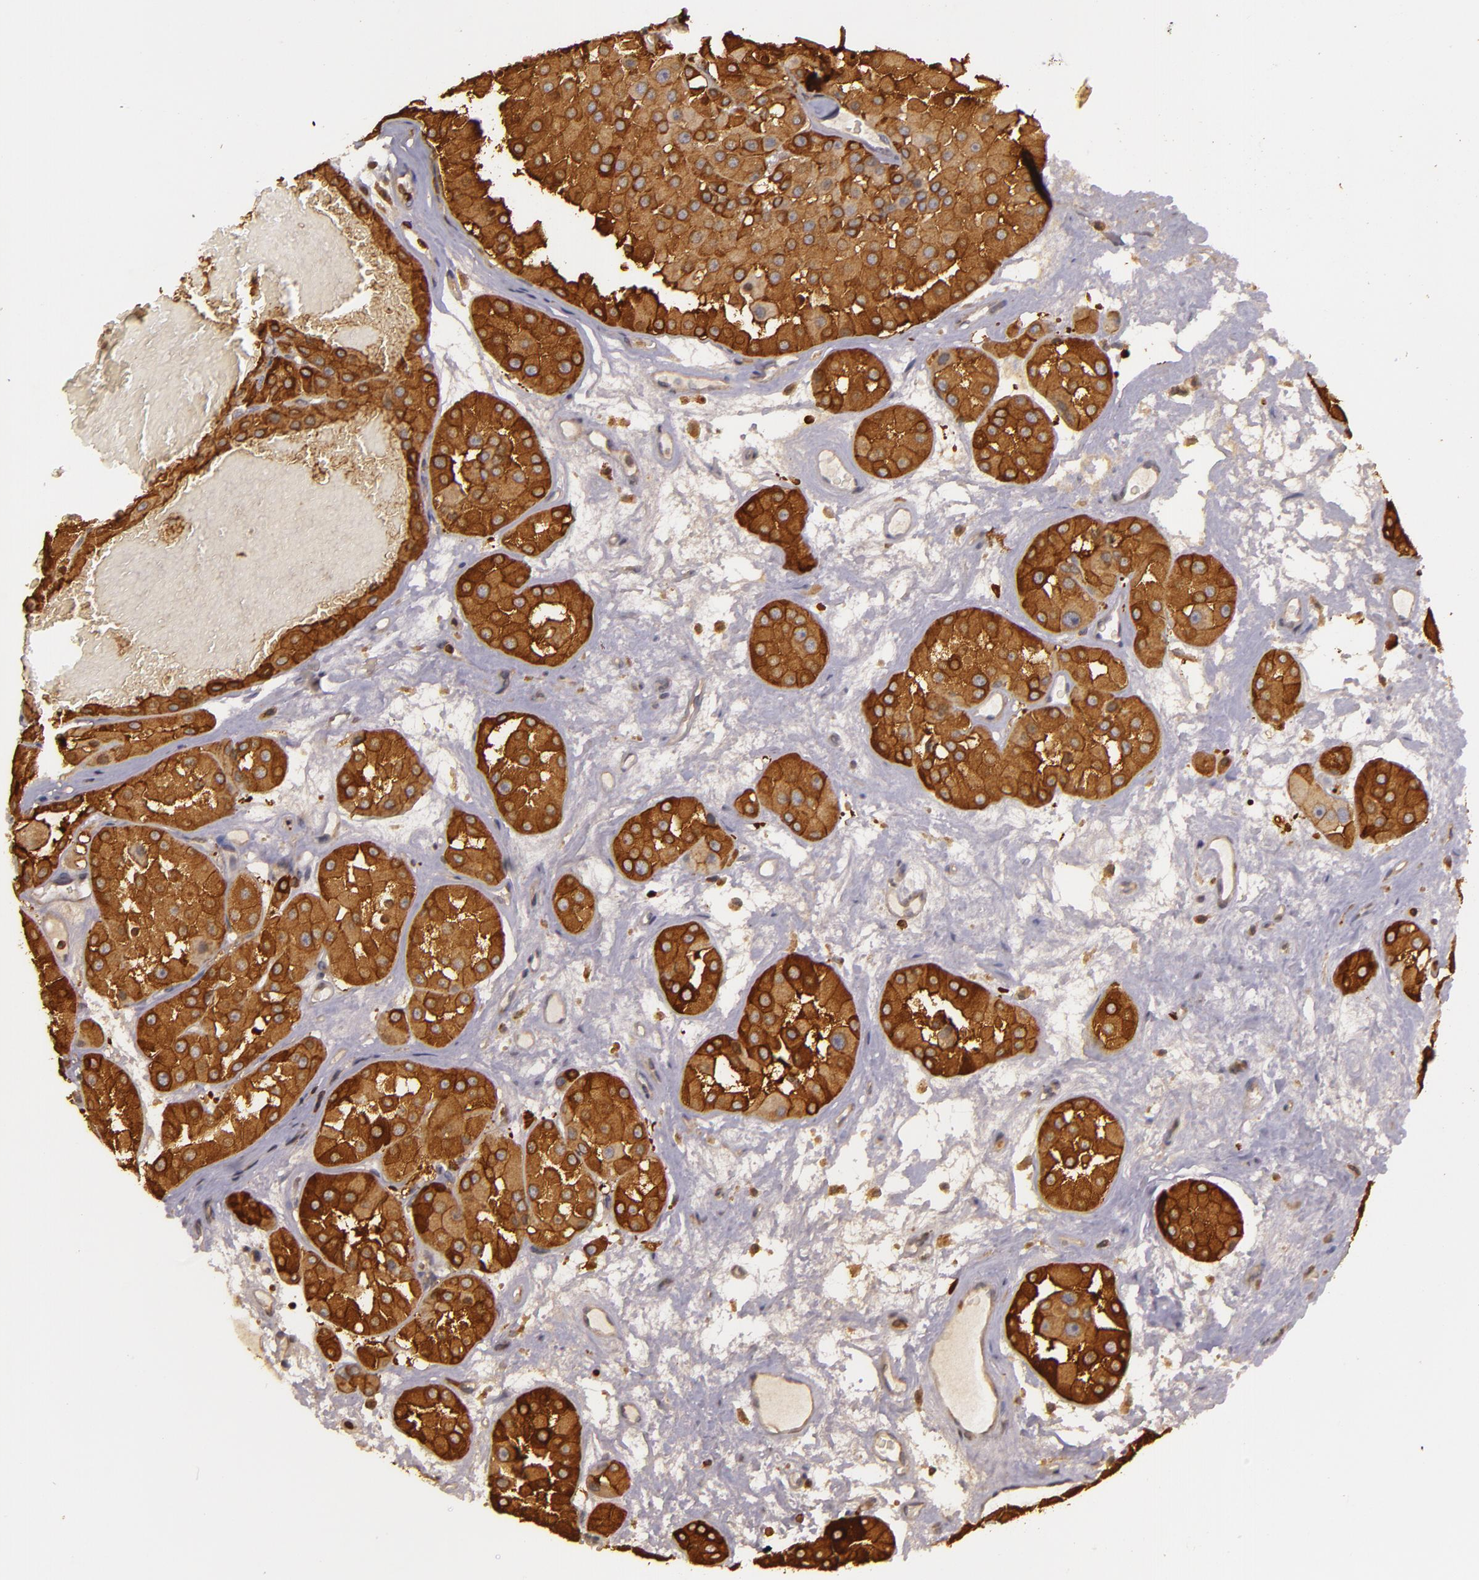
{"staining": {"intensity": "strong", "quantity": ">75%", "location": "cytoplasmic/membranous"}, "tissue": "renal cancer", "cell_type": "Tumor cells", "image_type": "cancer", "snomed": [{"axis": "morphology", "description": "Adenocarcinoma, uncertain malignant potential"}, {"axis": "topography", "description": "Kidney"}], "caption": "Immunohistochemistry (IHC) photomicrograph of renal cancer stained for a protein (brown), which displays high levels of strong cytoplasmic/membranous positivity in about >75% of tumor cells.", "gene": "SLC9A3R1", "patient": {"sex": "male", "age": 63}}